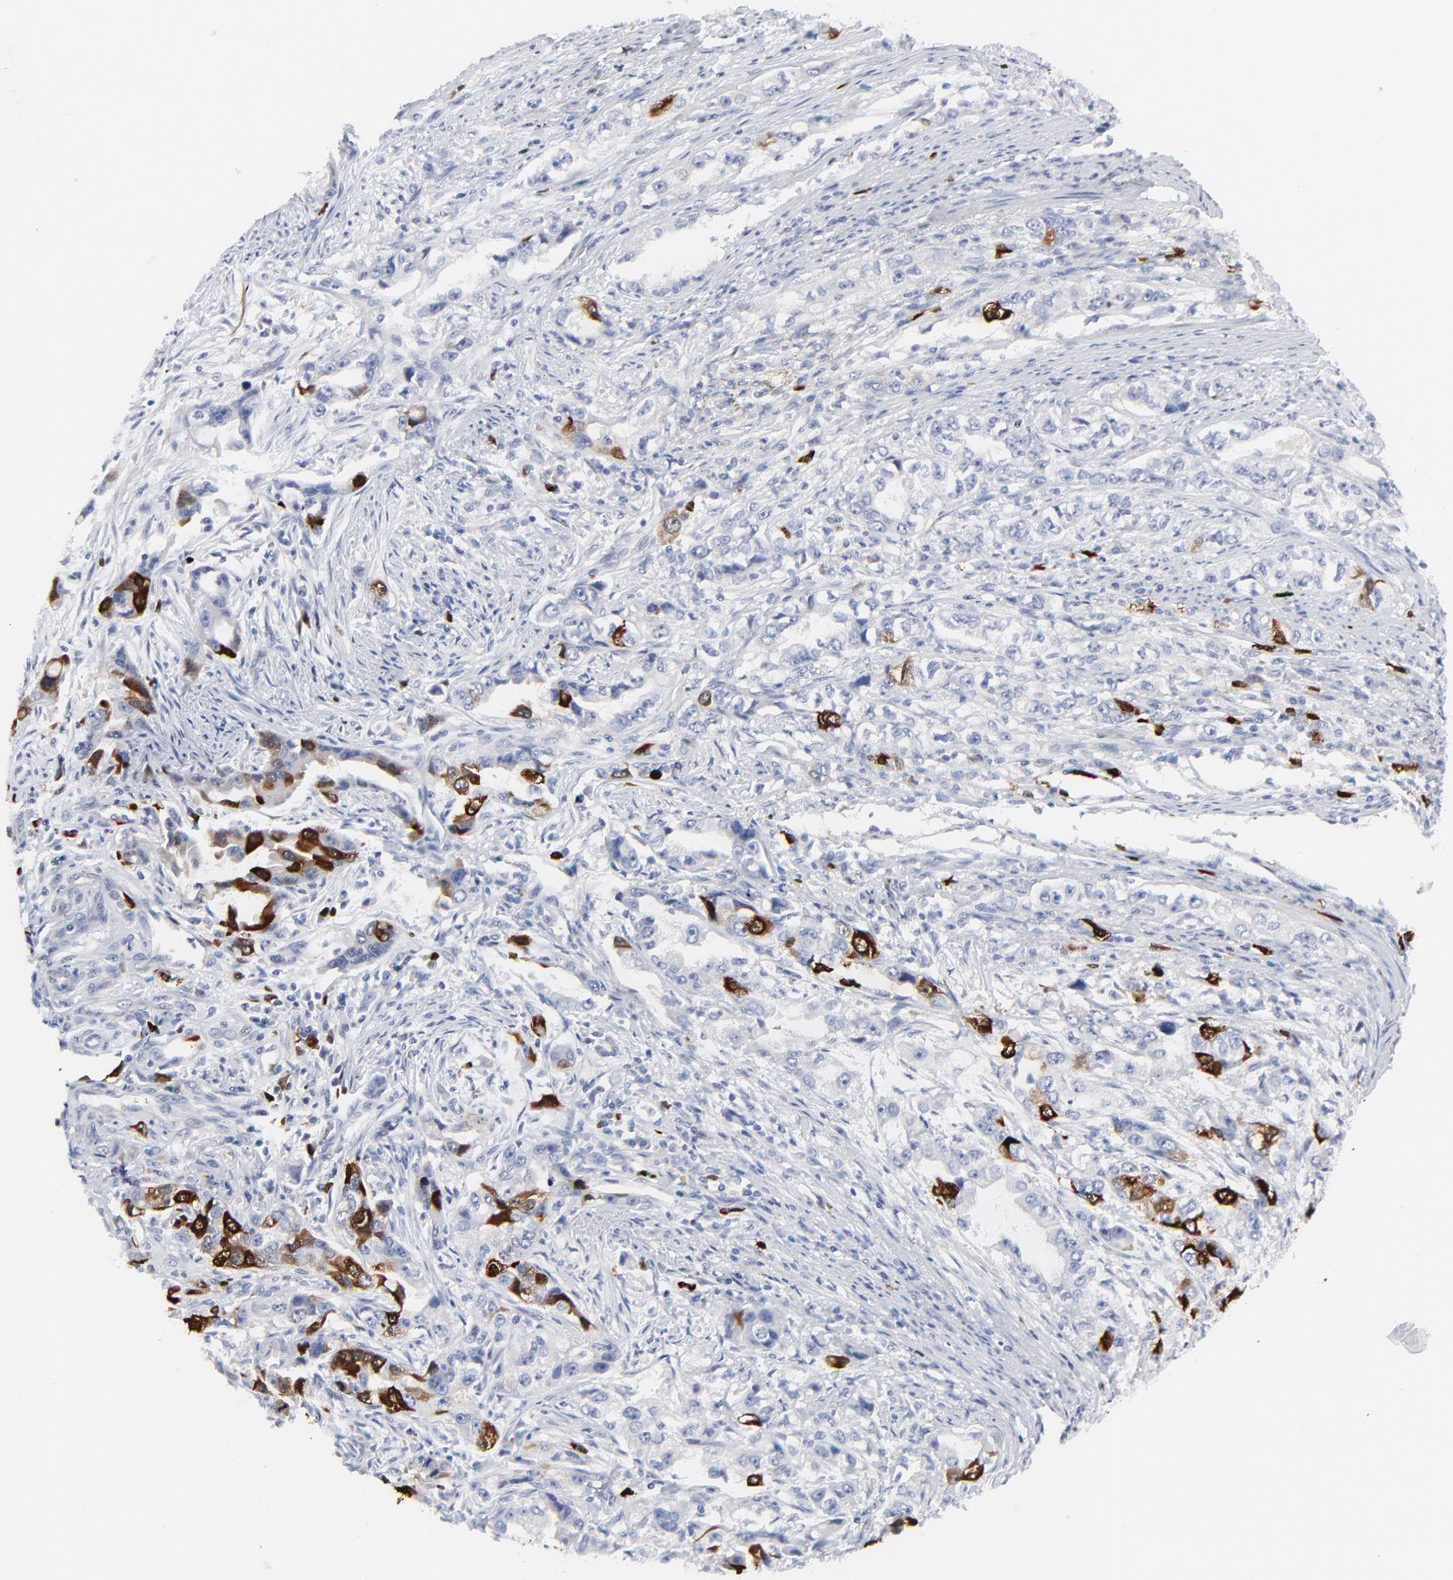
{"staining": {"intensity": "strong", "quantity": "<25%", "location": "cytoplasmic/membranous,nuclear"}, "tissue": "stomach cancer", "cell_type": "Tumor cells", "image_type": "cancer", "snomed": [{"axis": "morphology", "description": "Adenocarcinoma, NOS"}, {"axis": "topography", "description": "Stomach, lower"}], "caption": "Stomach adenocarcinoma was stained to show a protein in brown. There is medium levels of strong cytoplasmic/membranous and nuclear expression in approximately <25% of tumor cells. (Brightfield microscopy of DAB IHC at high magnification).", "gene": "CDK1", "patient": {"sex": "female", "age": 93}}